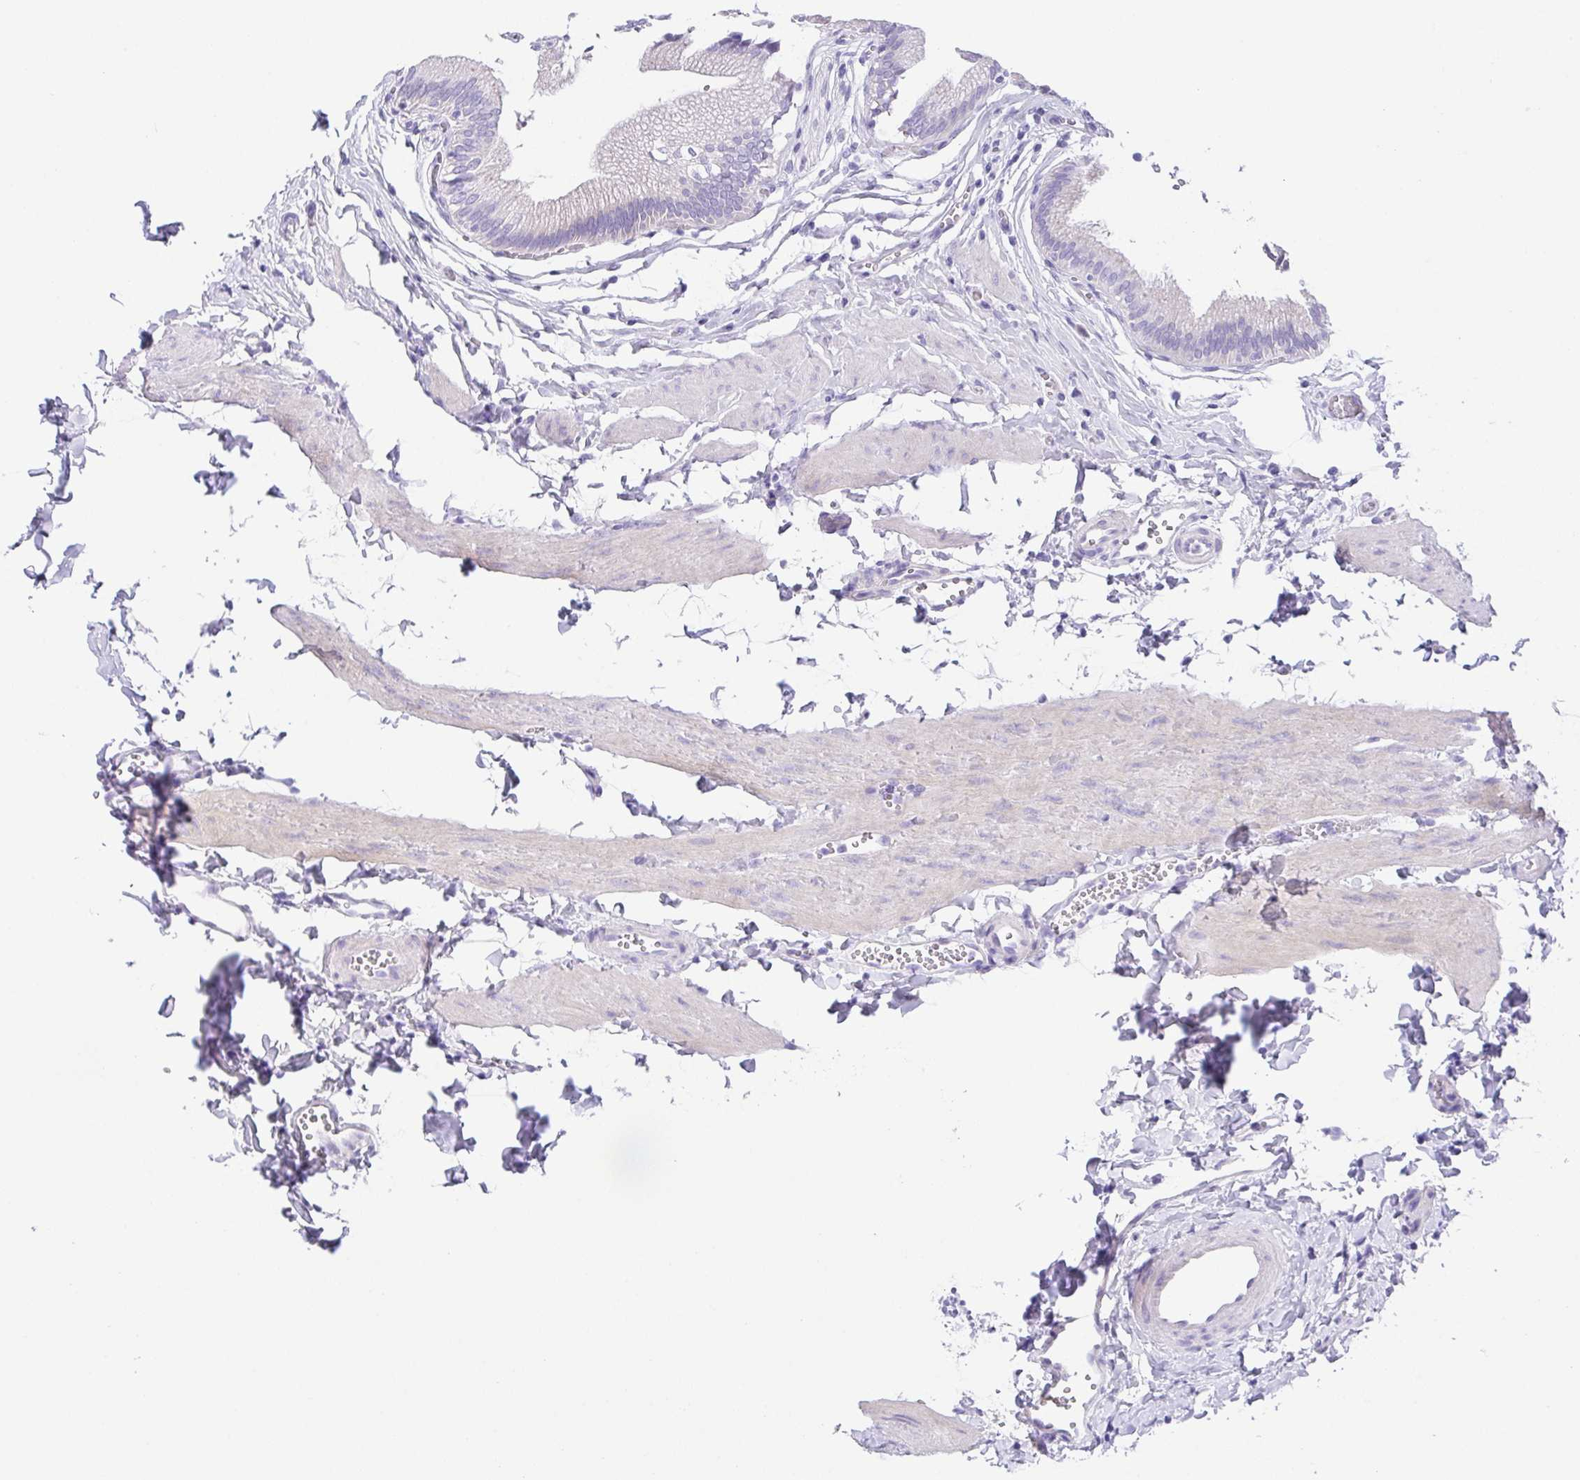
{"staining": {"intensity": "negative", "quantity": "none", "location": "none"}, "tissue": "gallbladder", "cell_type": "Glandular cells", "image_type": "normal", "snomed": [{"axis": "morphology", "description": "Normal tissue, NOS"}, {"axis": "topography", "description": "Gallbladder"}, {"axis": "topography", "description": "Peripheral nerve tissue"}], "caption": "Glandular cells show no significant protein staining in normal gallbladder.", "gene": "HAPLN2", "patient": {"sex": "male", "age": 17}}